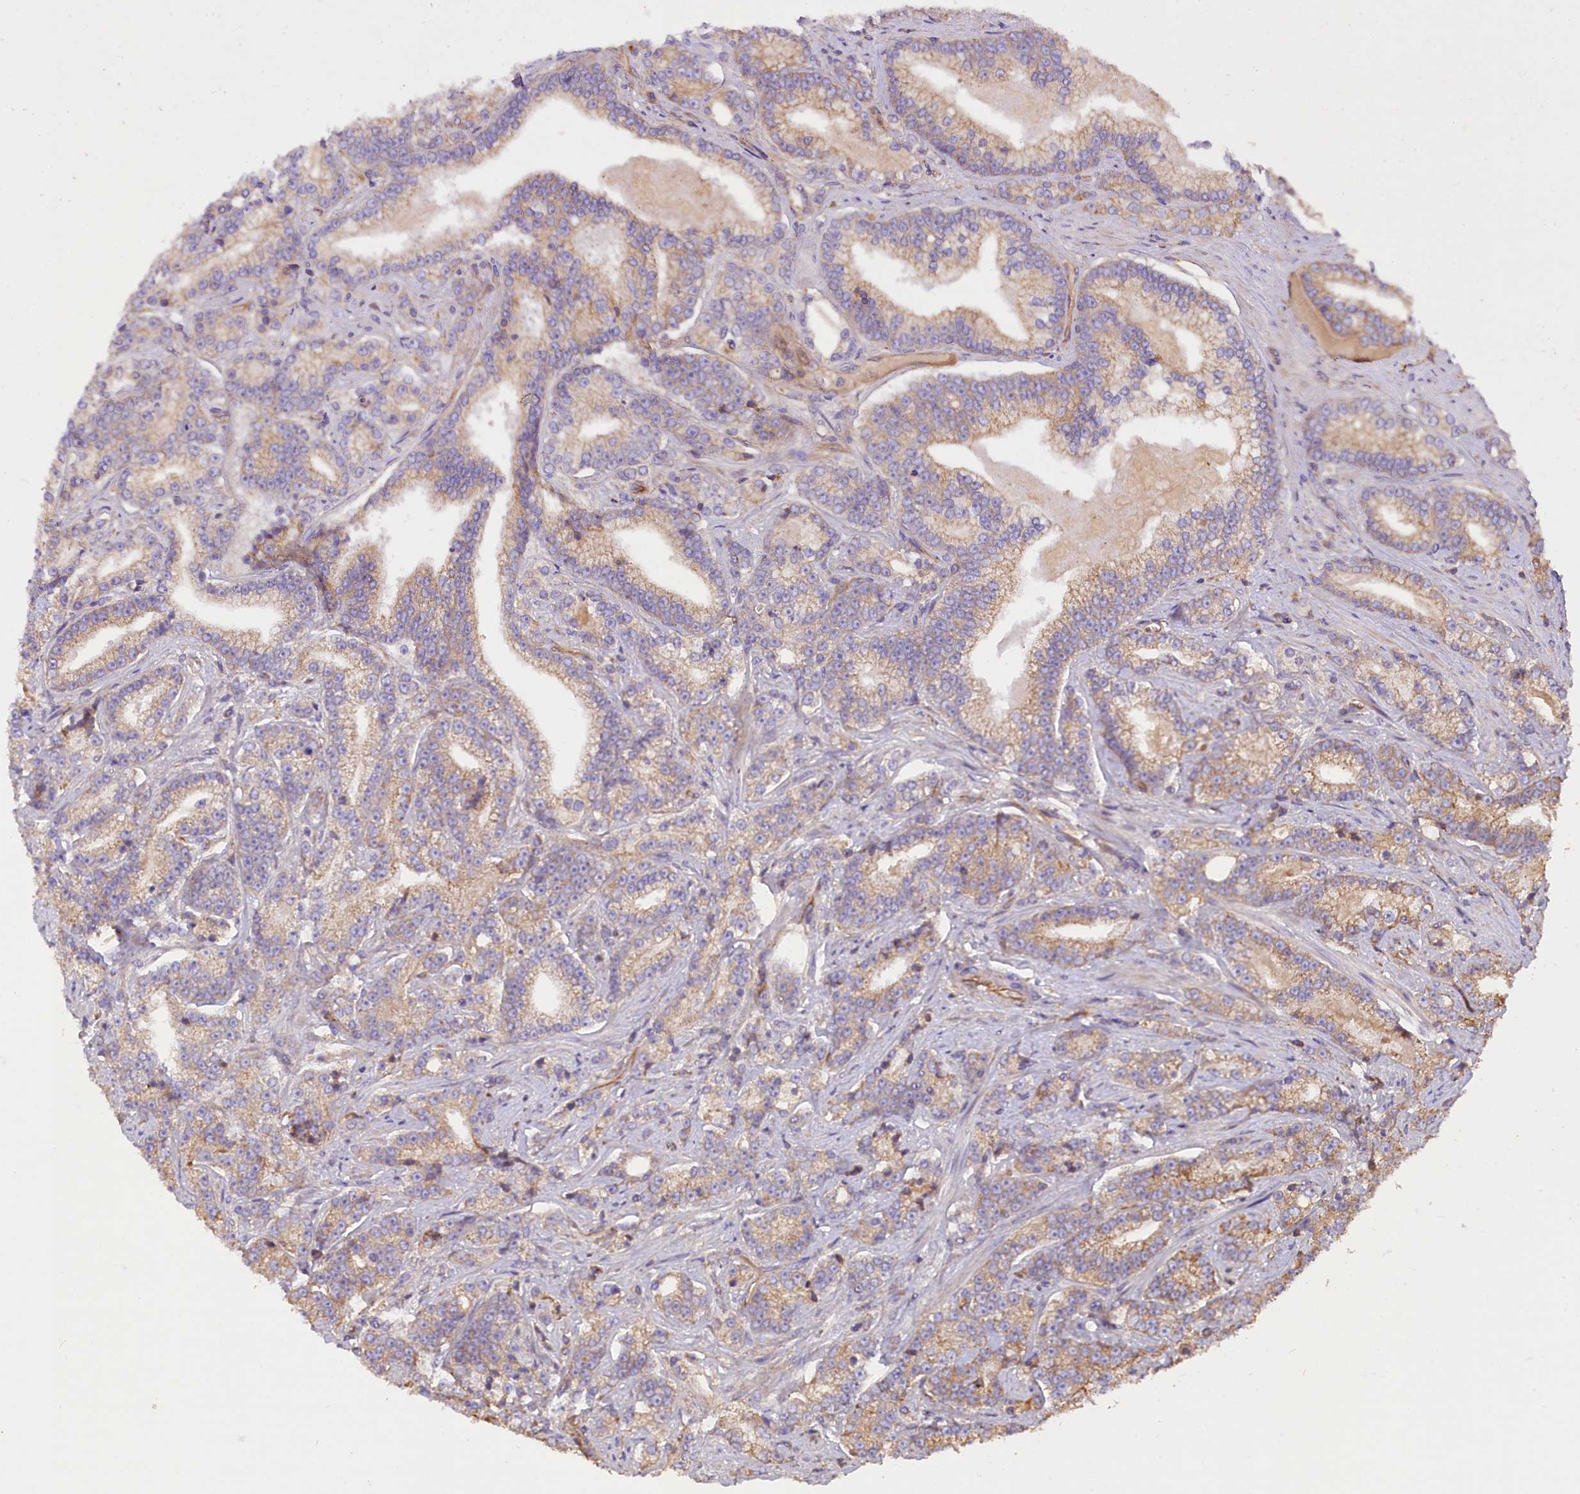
{"staining": {"intensity": "weak", "quantity": ">75%", "location": "cytoplasmic/membranous"}, "tissue": "prostate cancer", "cell_type": "Tumor cells", "image_type": "cancer", "snomed": [{"axis": "morphology", "description": "Adenocarcinoma, High grade"}, {"axis": "topography", "description": "Prostate"}], "caption": "The photomicrograph displays immunohistochemical staining of prostate high-grade adenocarcinoma. There is weak cytoplasmic/membranous positivity is seen in about >75% of tumor cells. The protein of interest is shown in brown color, while the nuclei are stained blue.", "gene": "ERMARD", "patient": {"sex": "male", "age": 67}}